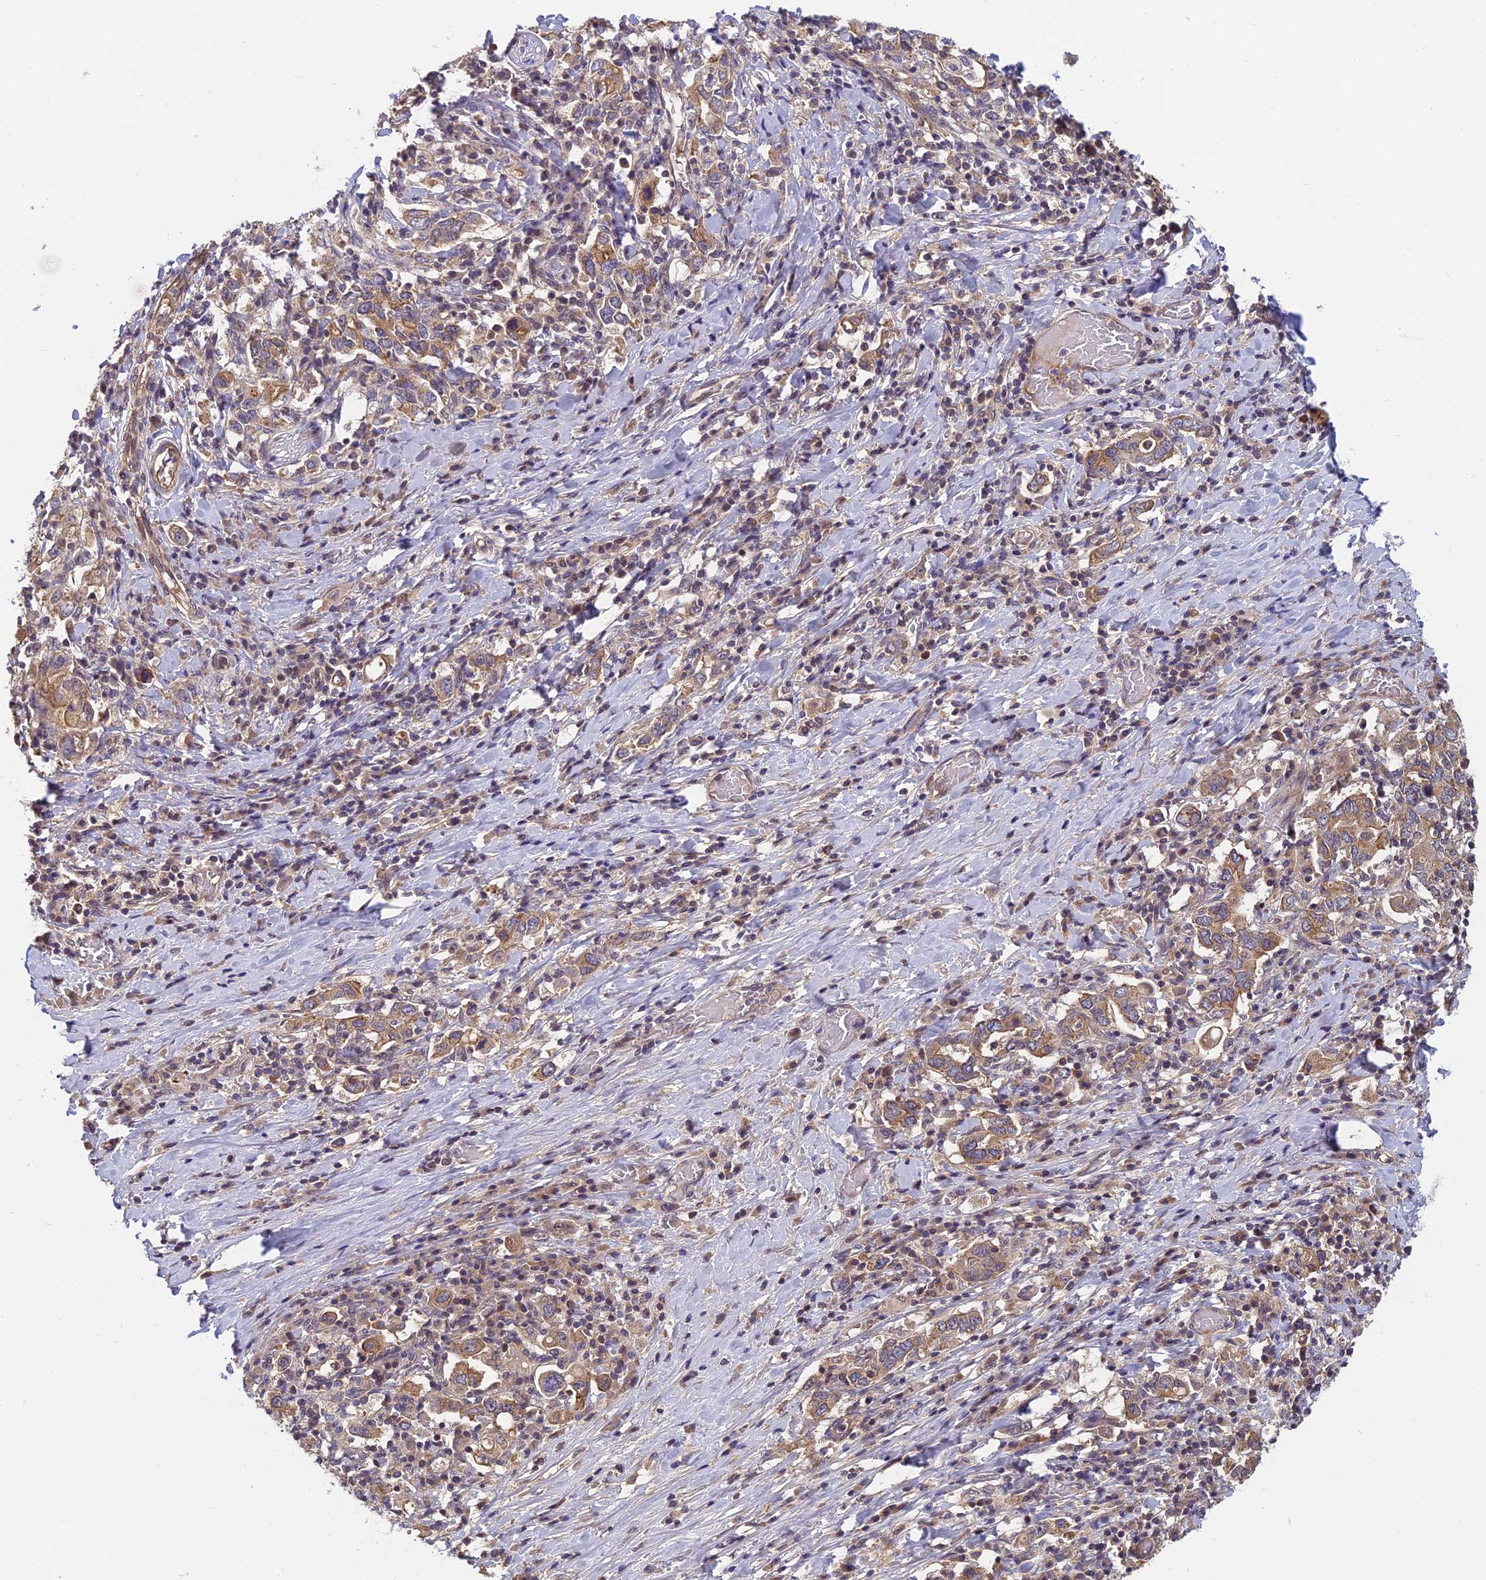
{"staining": {"intensity": "weak", "quantity": ">75%", "location": "cytoplasmic/membranous"}, "tissue": "stomach cancer", "cell_type": "Tumor cells", "image_type": "cancer", "snomed": [{"axis": "morphology", "description": "Adenocarcinoma, NOS"}, {"axis": "topography", "description": "Stomach, upper"}, {"axis": "topography", "description": "Stomach"}], "caption": "Immunohistochemistry (DAB) staining of stomach adenocarcinoma demonstrates weak cytoplasmic/membranous protein staining in approximately >75% of tumor cells.", "gene": "PIKFYVE", "patient": {"sex": "male", "age": 62}}